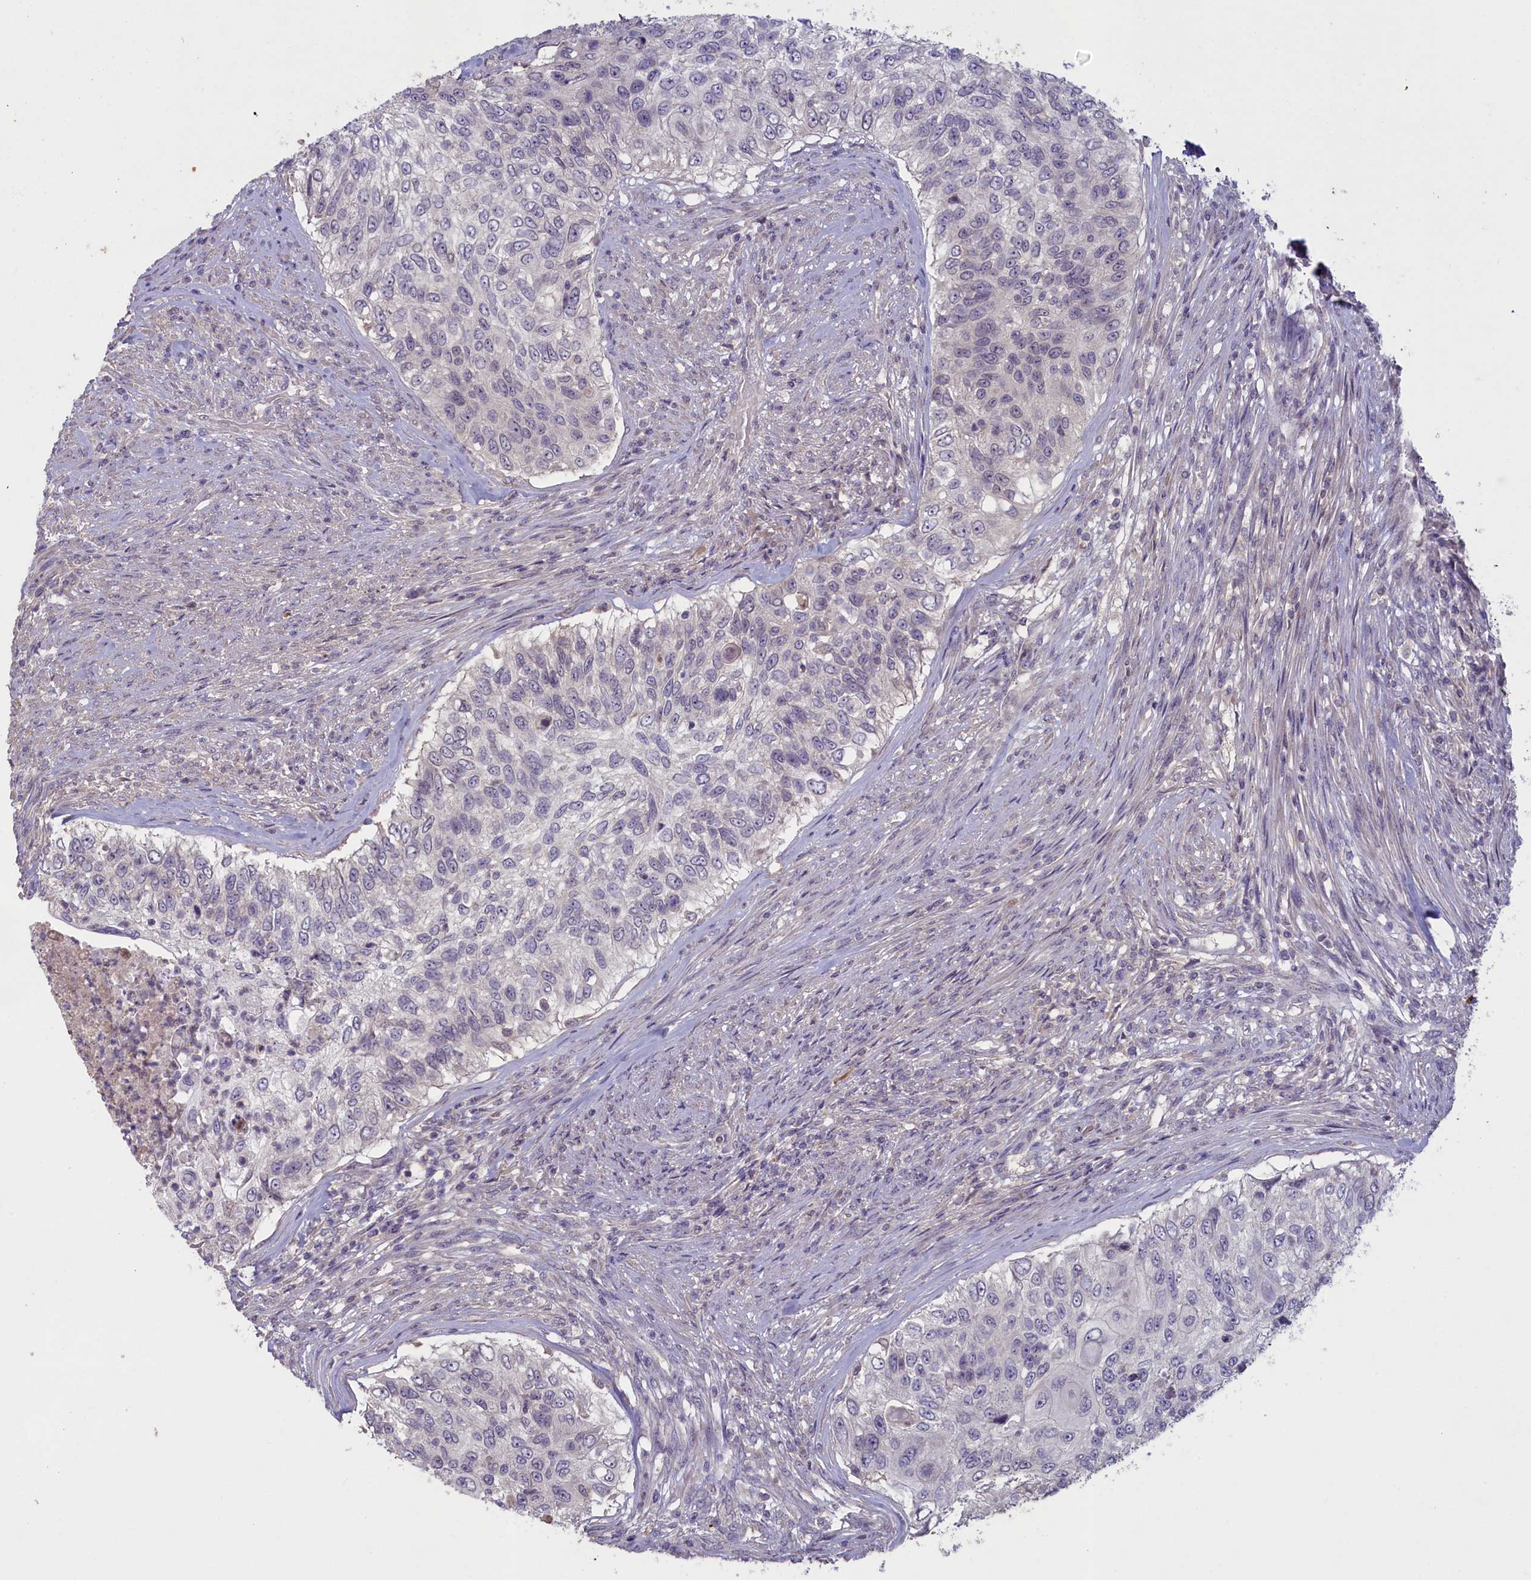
{"staining": {"intensity": "negative", "quantity": "none", "location": "none"}, "tissue": "urothelial cancer", "cell_type": "Tumor cells", "image_type": "cancer", "snomed": [{"axis": "morphology", "description": "Urothelial carcinoma, High grade"}, {"axis": "topography", "description": "Urinary bladder"}], "caption": "There is no significant expression in tumor cells of urothelial cancer. The staining is performed using DAB (3,3'-diaminobenzidine) brown chromogen with nuclei counter-stained in using hematoxylin.", "gene": "ATF7IP2", "patient": {"sex": "female", "age": 60}}